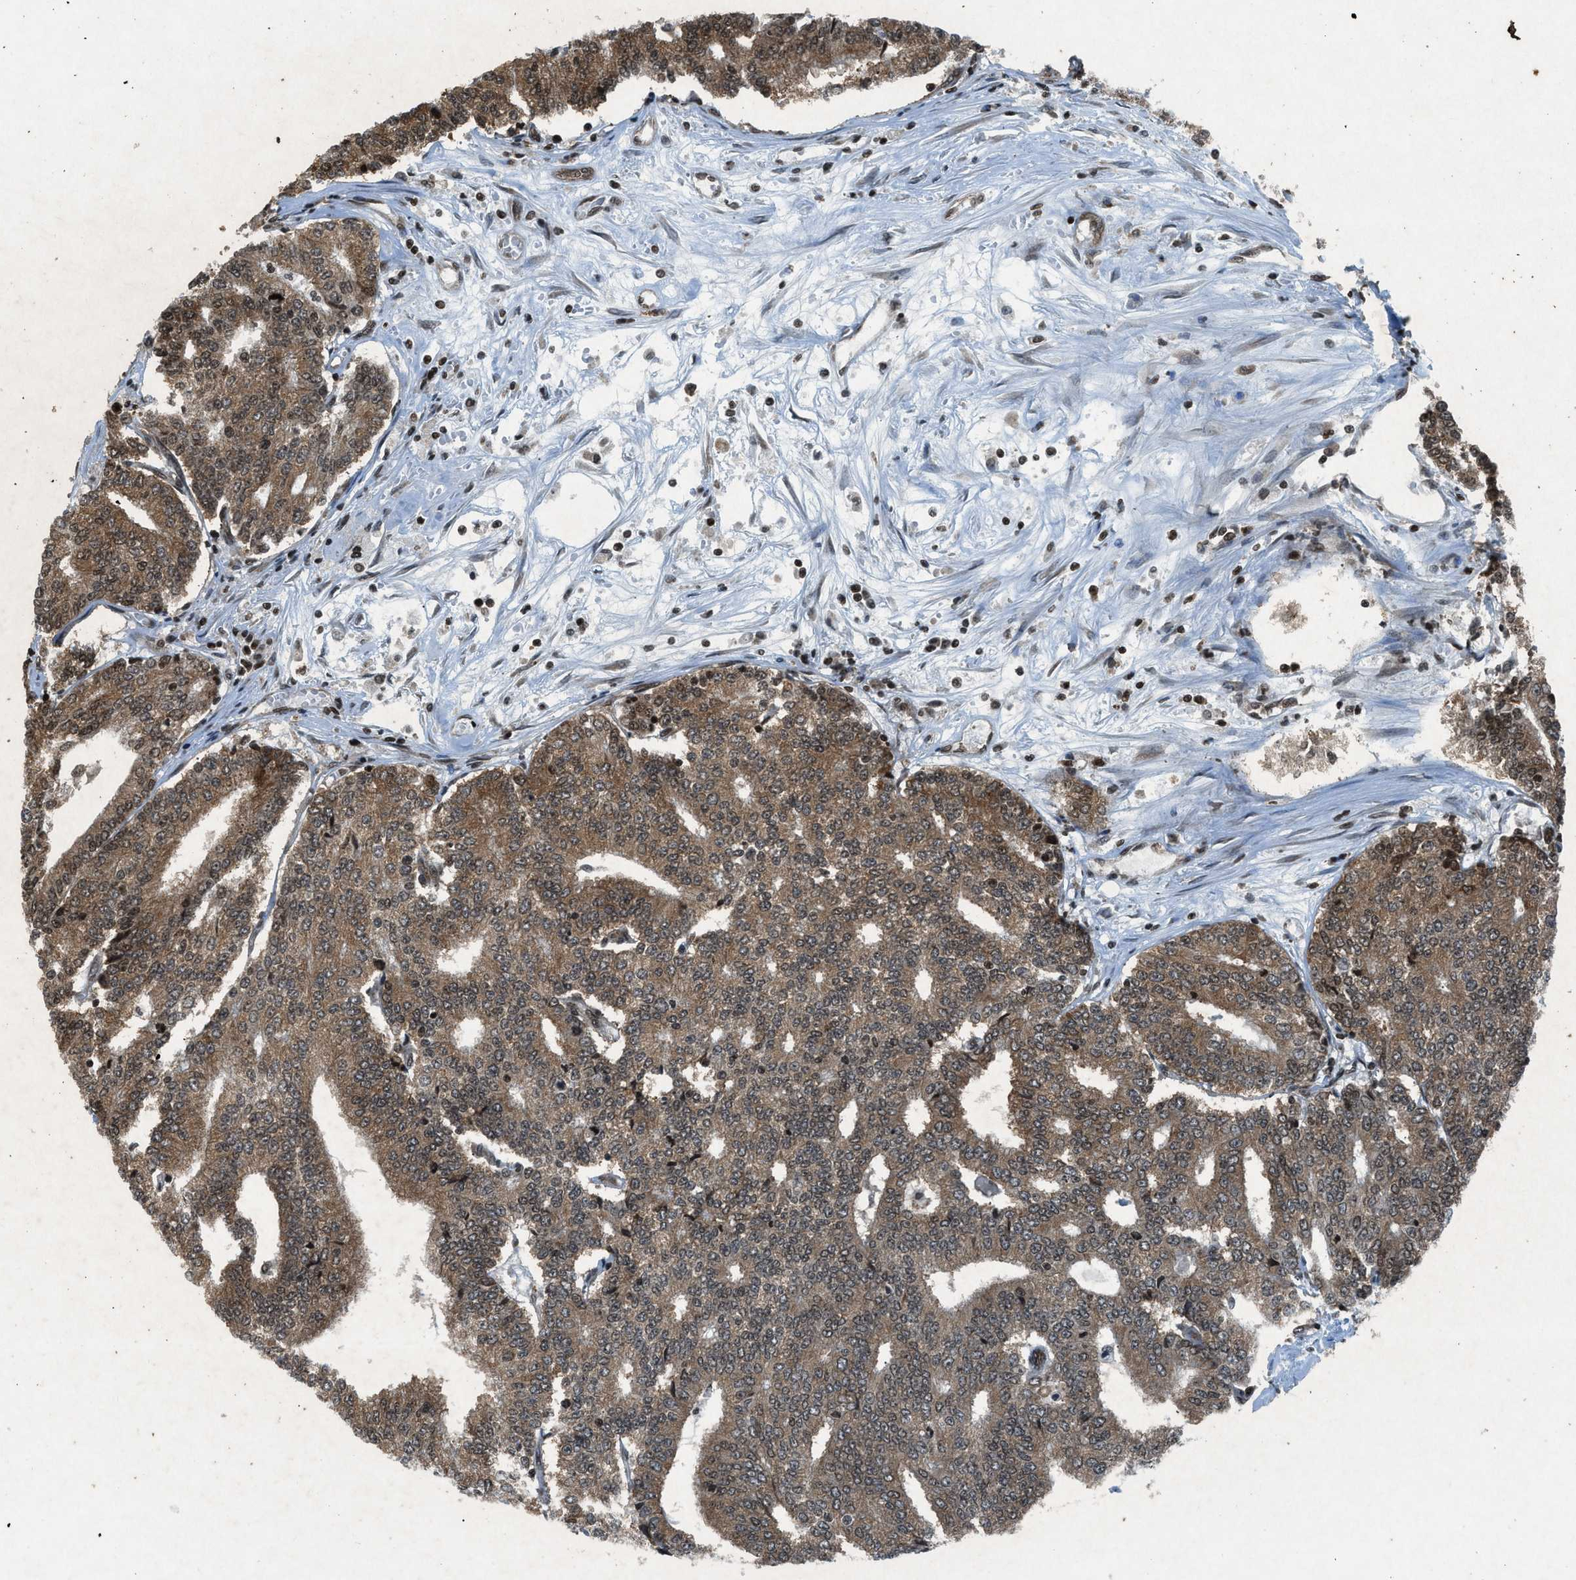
{"staining": {"intensity": "moderate", "quantity": ">75%", "location": "cytoplasmic/membranous"}, "tissue": "prostate cancer", "cell_type": "Tumor cells", "image_type": "cancer", "snomed": [{"axis": "morphology", "description": "Normal tissue, NOS"}, {"axis": "morphology", "description": "Adenocarcinoma, High grade"}, {"axis": "topography", "description": "Prostate"}, {"axis": "topography", "description": "Seminal veicle"}], "caption": "DAB (3,3'-diaminobenzidine) immunohistochemical staining of human prostate cancer reveals moderate cytoplasmic/membranous protein staining in approximately >75% of tumor cells. The staining was performed using DAB to visualize the protein expression in brown, while the nuclei were stained in blue with hematoxylin (Magnification: 20x).", "gene": "NXF1", "patient": {"sex": "male", "age": 55}}